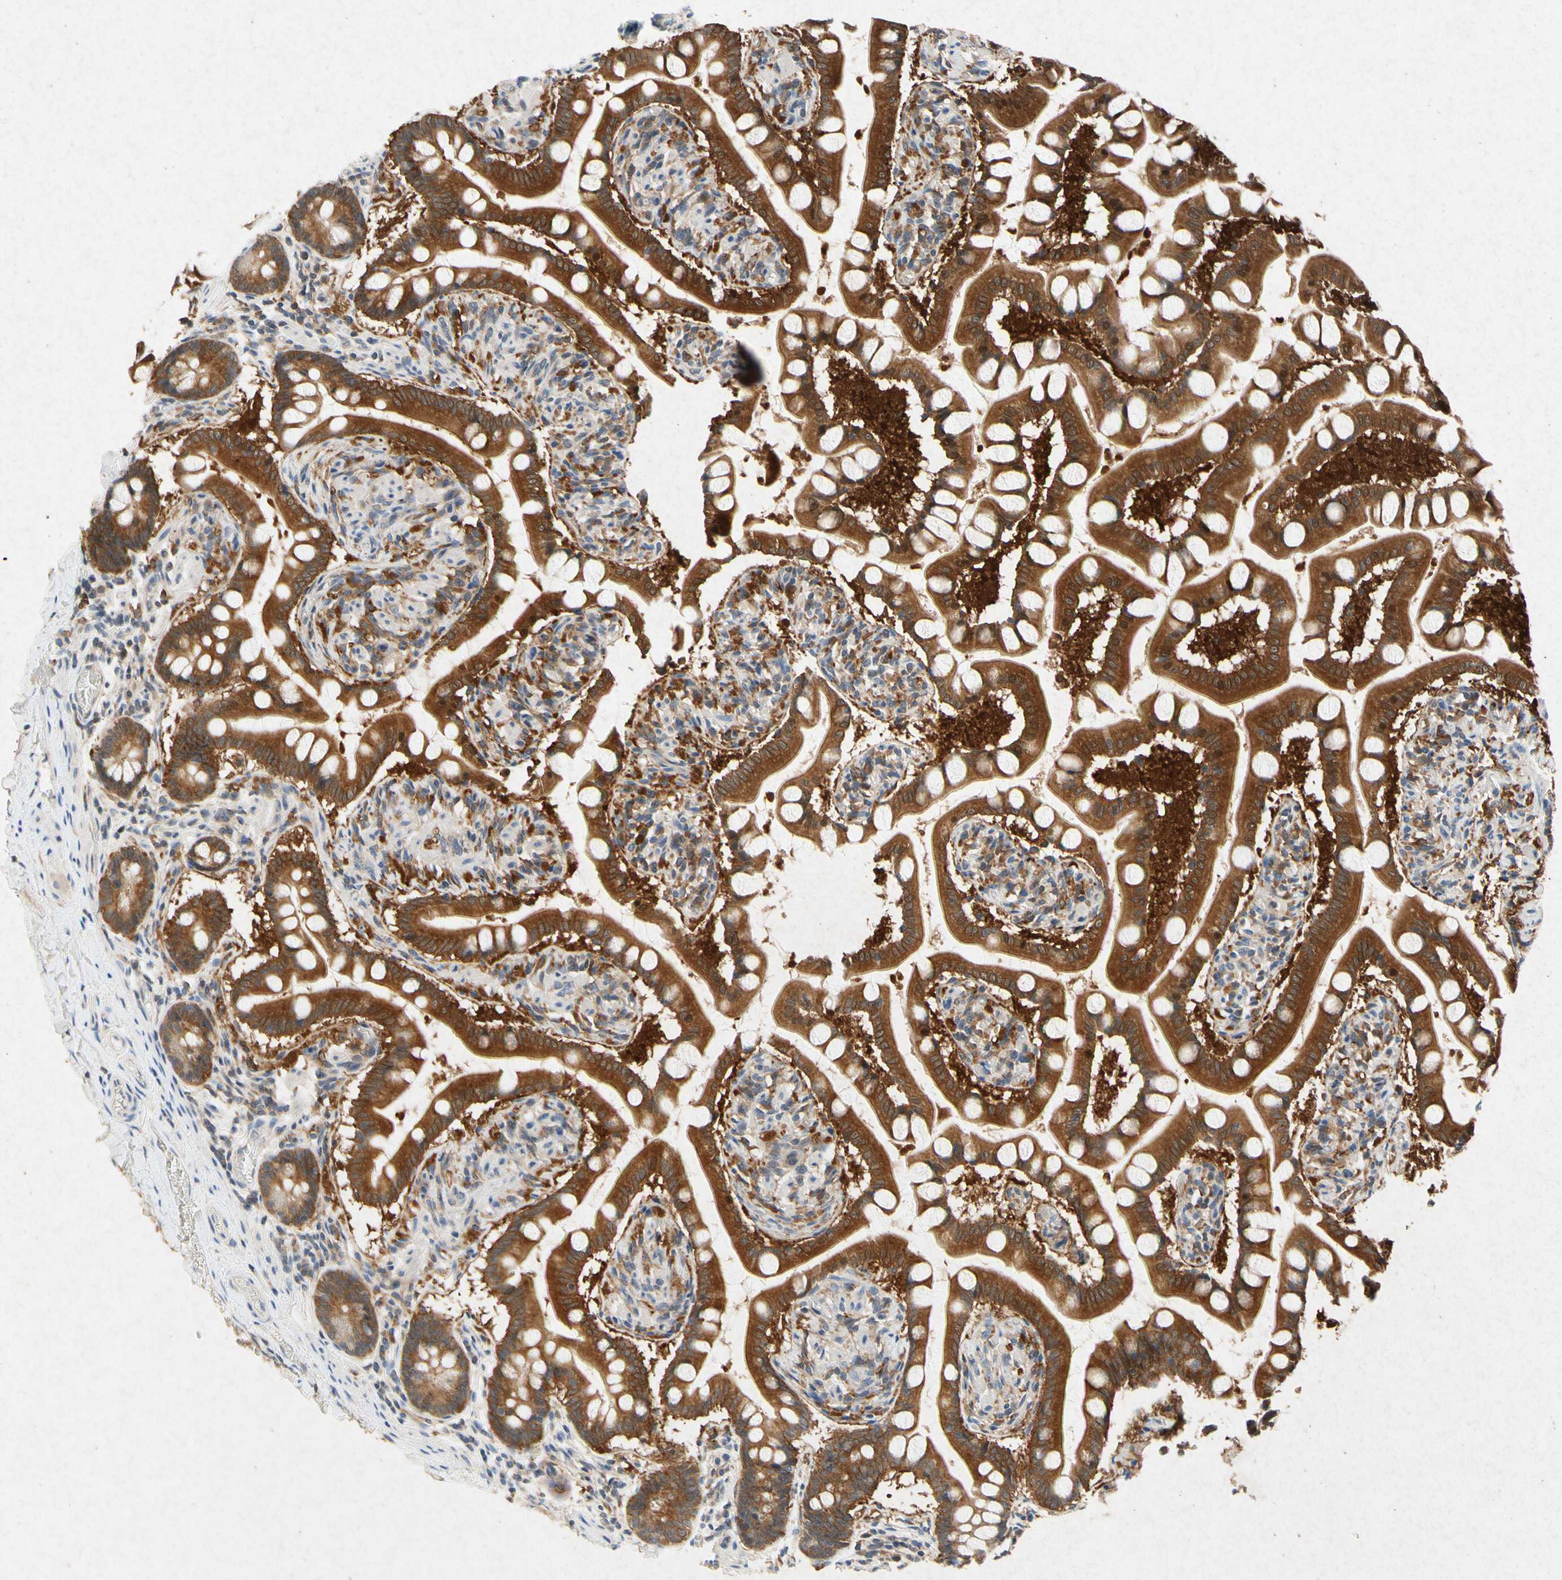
{"staining": {"intensity": "strong", "quantity": ">75%", "location": "cytoplasmic/membranous"}, "tissue": "small intestine", "cell_type": "Glandular cells", "image_type": "normal", "snomed": [{"axis": "morphology", "description": "Normal tissue, NOS"}, {"axis": "topography", "description": "Small intestine"}], "caption": "A micrograph of human small intestine stained for a protein displays strong cytoplasmic/membranous brown staining in glandular cells.", "gene": "RPS6KA1", "patient": {"sex": "male", "age": 41}}